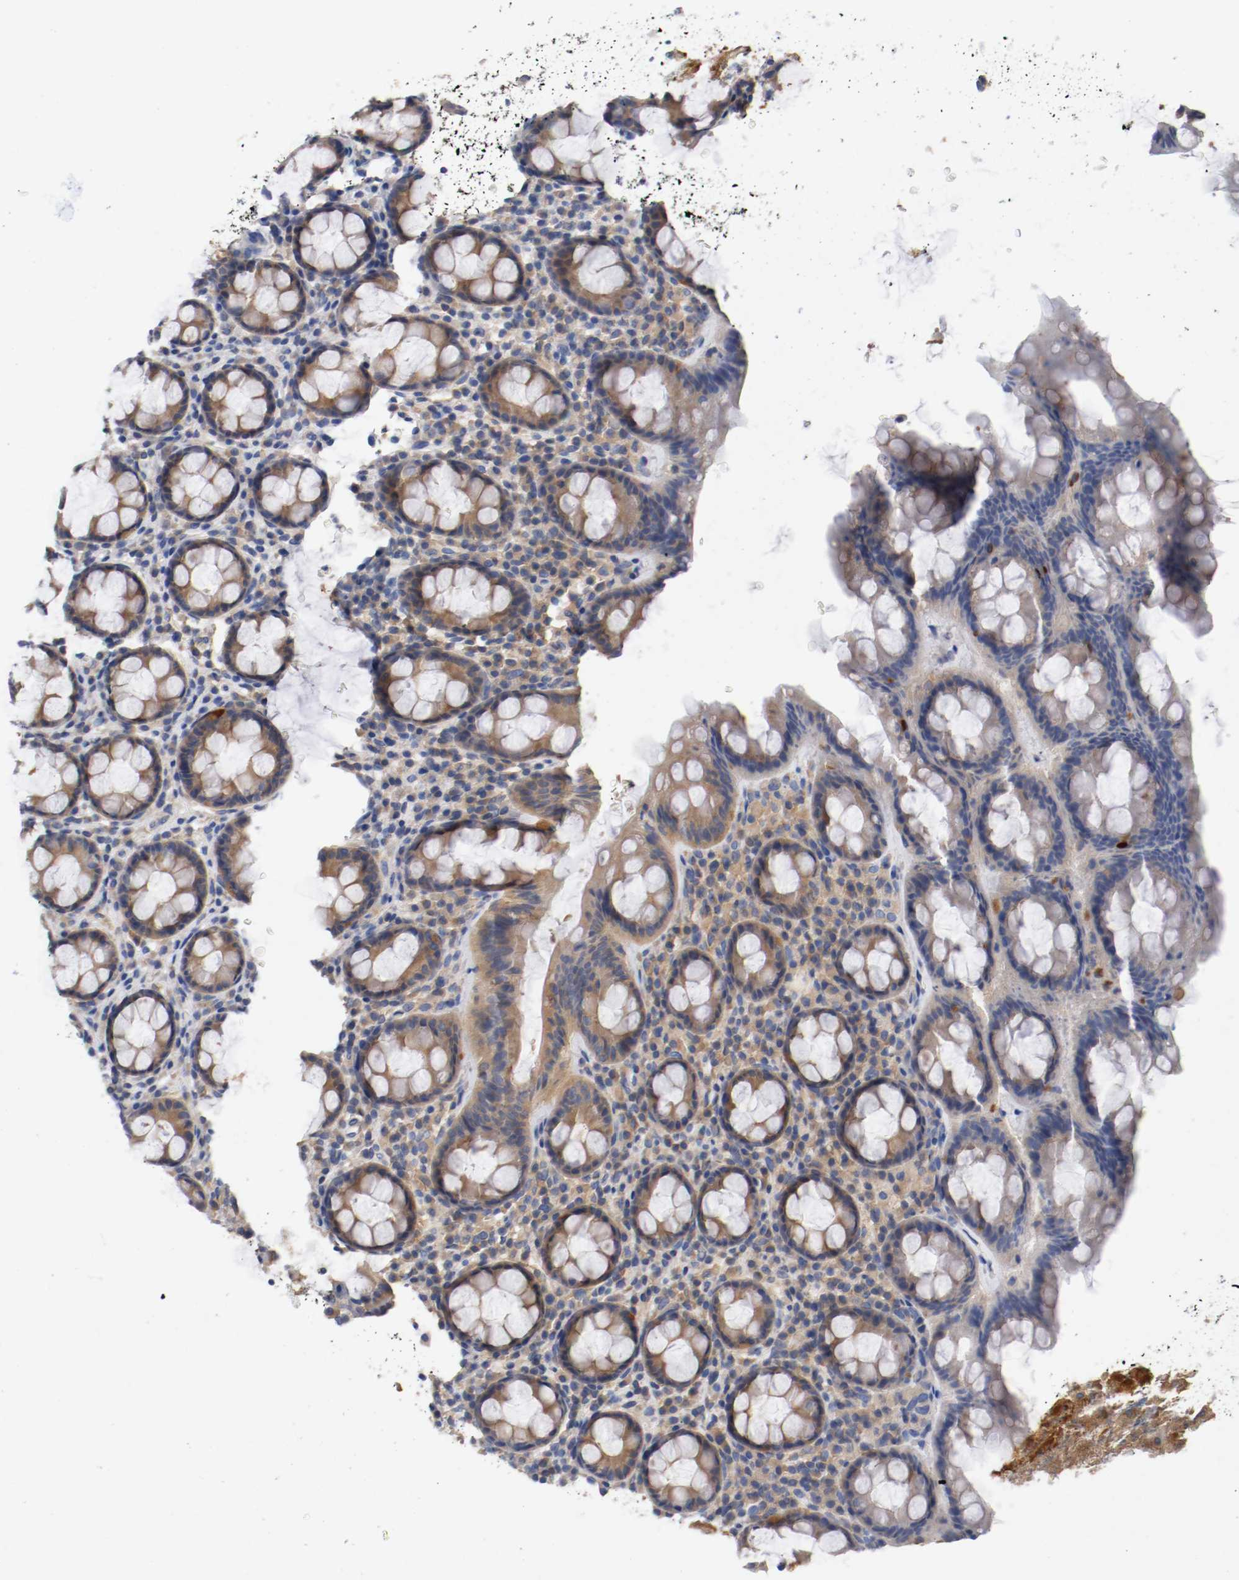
{"staining": {"intensity": "moderate", "quantity": ">75%", "location": "cytoplasmic/membranous"}, "tissue": "rectum", "cell_type": "Glandular cells", "image_type": "normal", "snomed": [{"axis": "morphology", "description": "Normal tissue, NOS"}, {"axis": "topography", "description": "Rectum"}], "caption": "Glandular cells show moderate cytoplasmic/membranous positivity in approximately >75% of cells in normal rectum. The staining was performed using DAB to visualize the protein expression in brown, while the nuclei were stained in blue with hematoxylin (Magnification: 20x).", "gene": "HGS", "patient": {"sex": "male", "age": 92}}